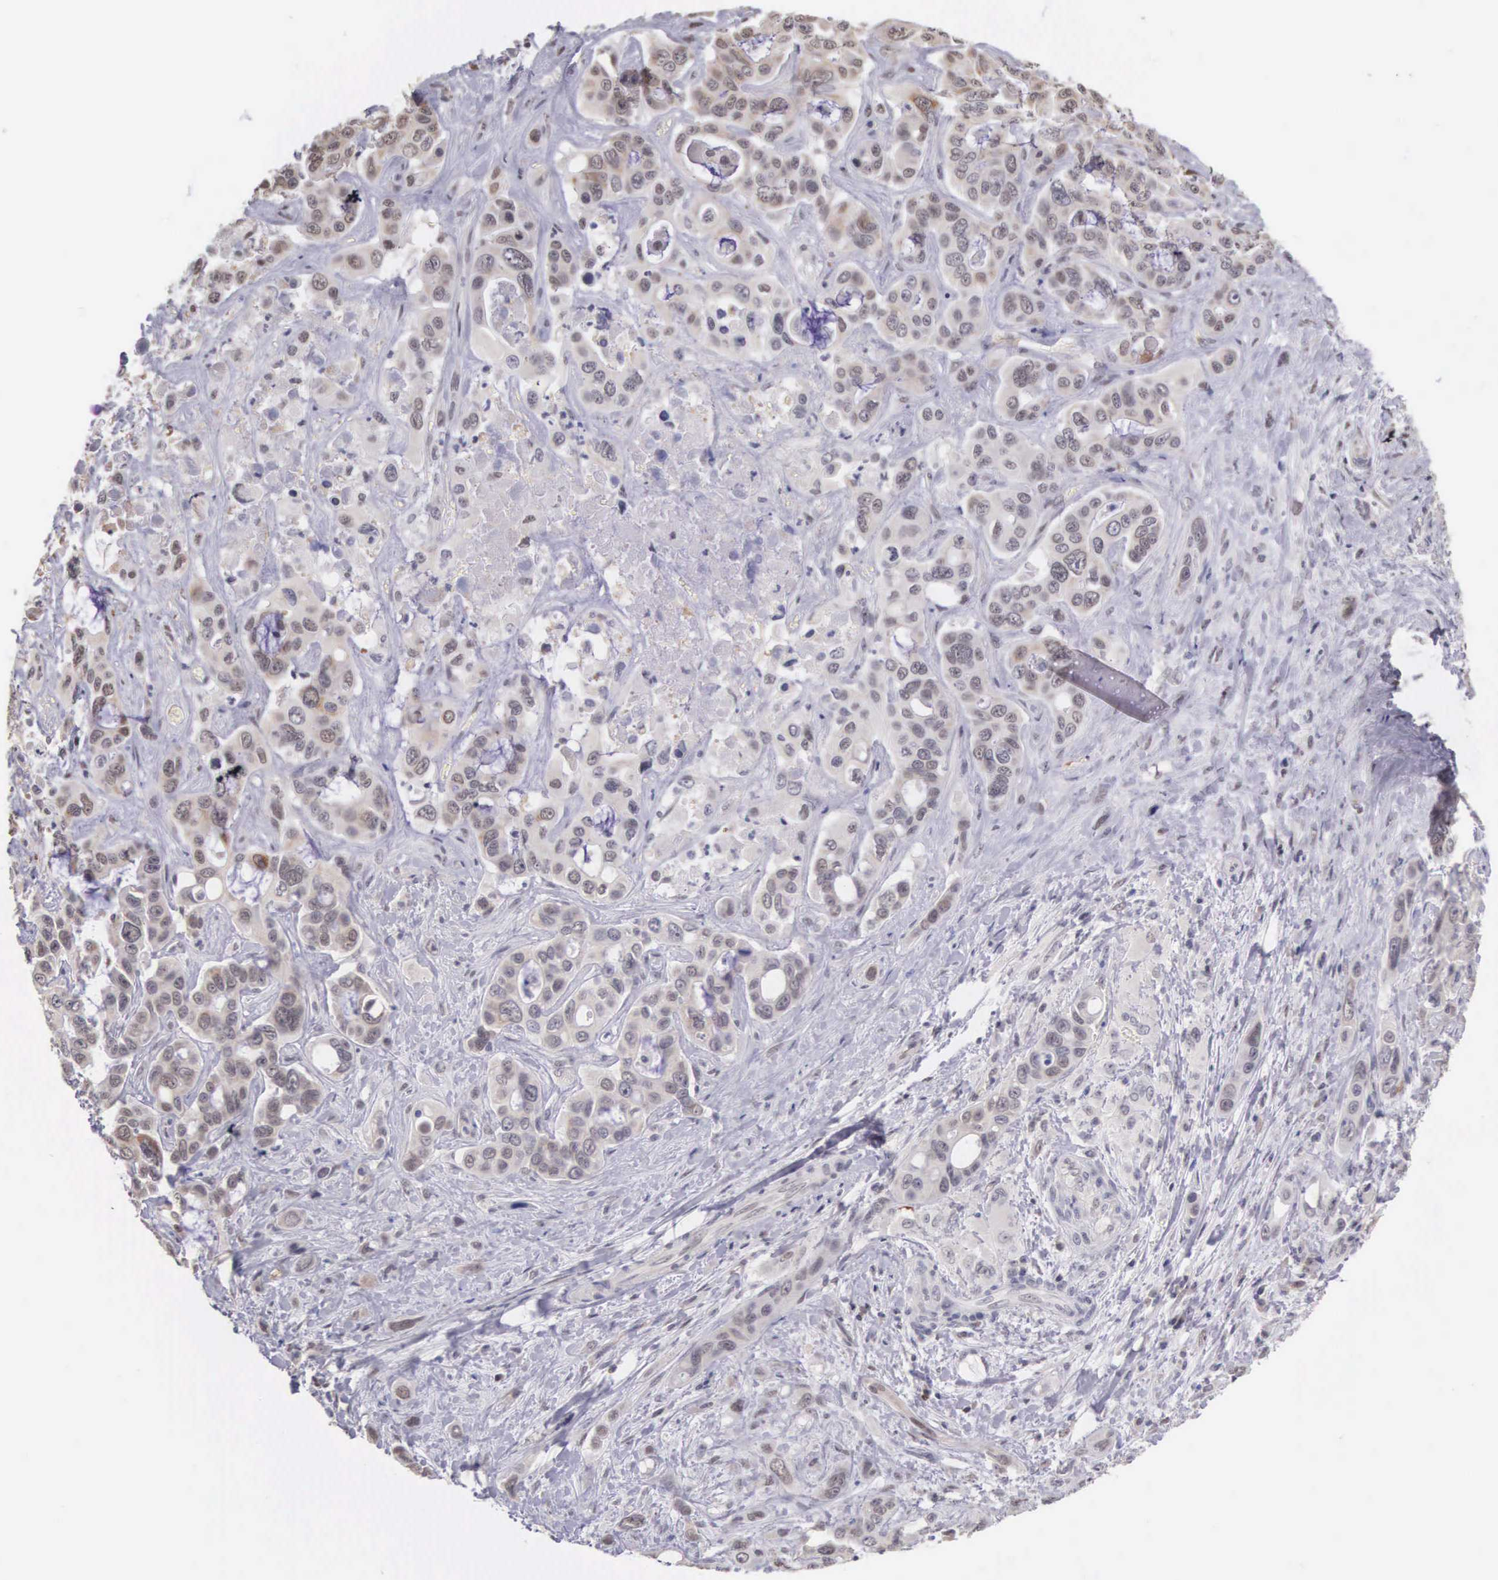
{"staining": {"intensity": "weak", "quantity": "<25%", "location": "cytoplasmic/membranous"}, "tissue": "liver cancer", "cell_type": "Tumor cells", "image_type": "cancer", "snomed": [{"axis": "morphology", "description": "Cholangiocarcinoma"}, {"axis": "topography", "description": "Liver"}], "caption": "The histopathology image displays no staining of tumor cells in liver cancer.", "gene": "HMGXB4", "patient": {"sex": "female", "age": 79}}